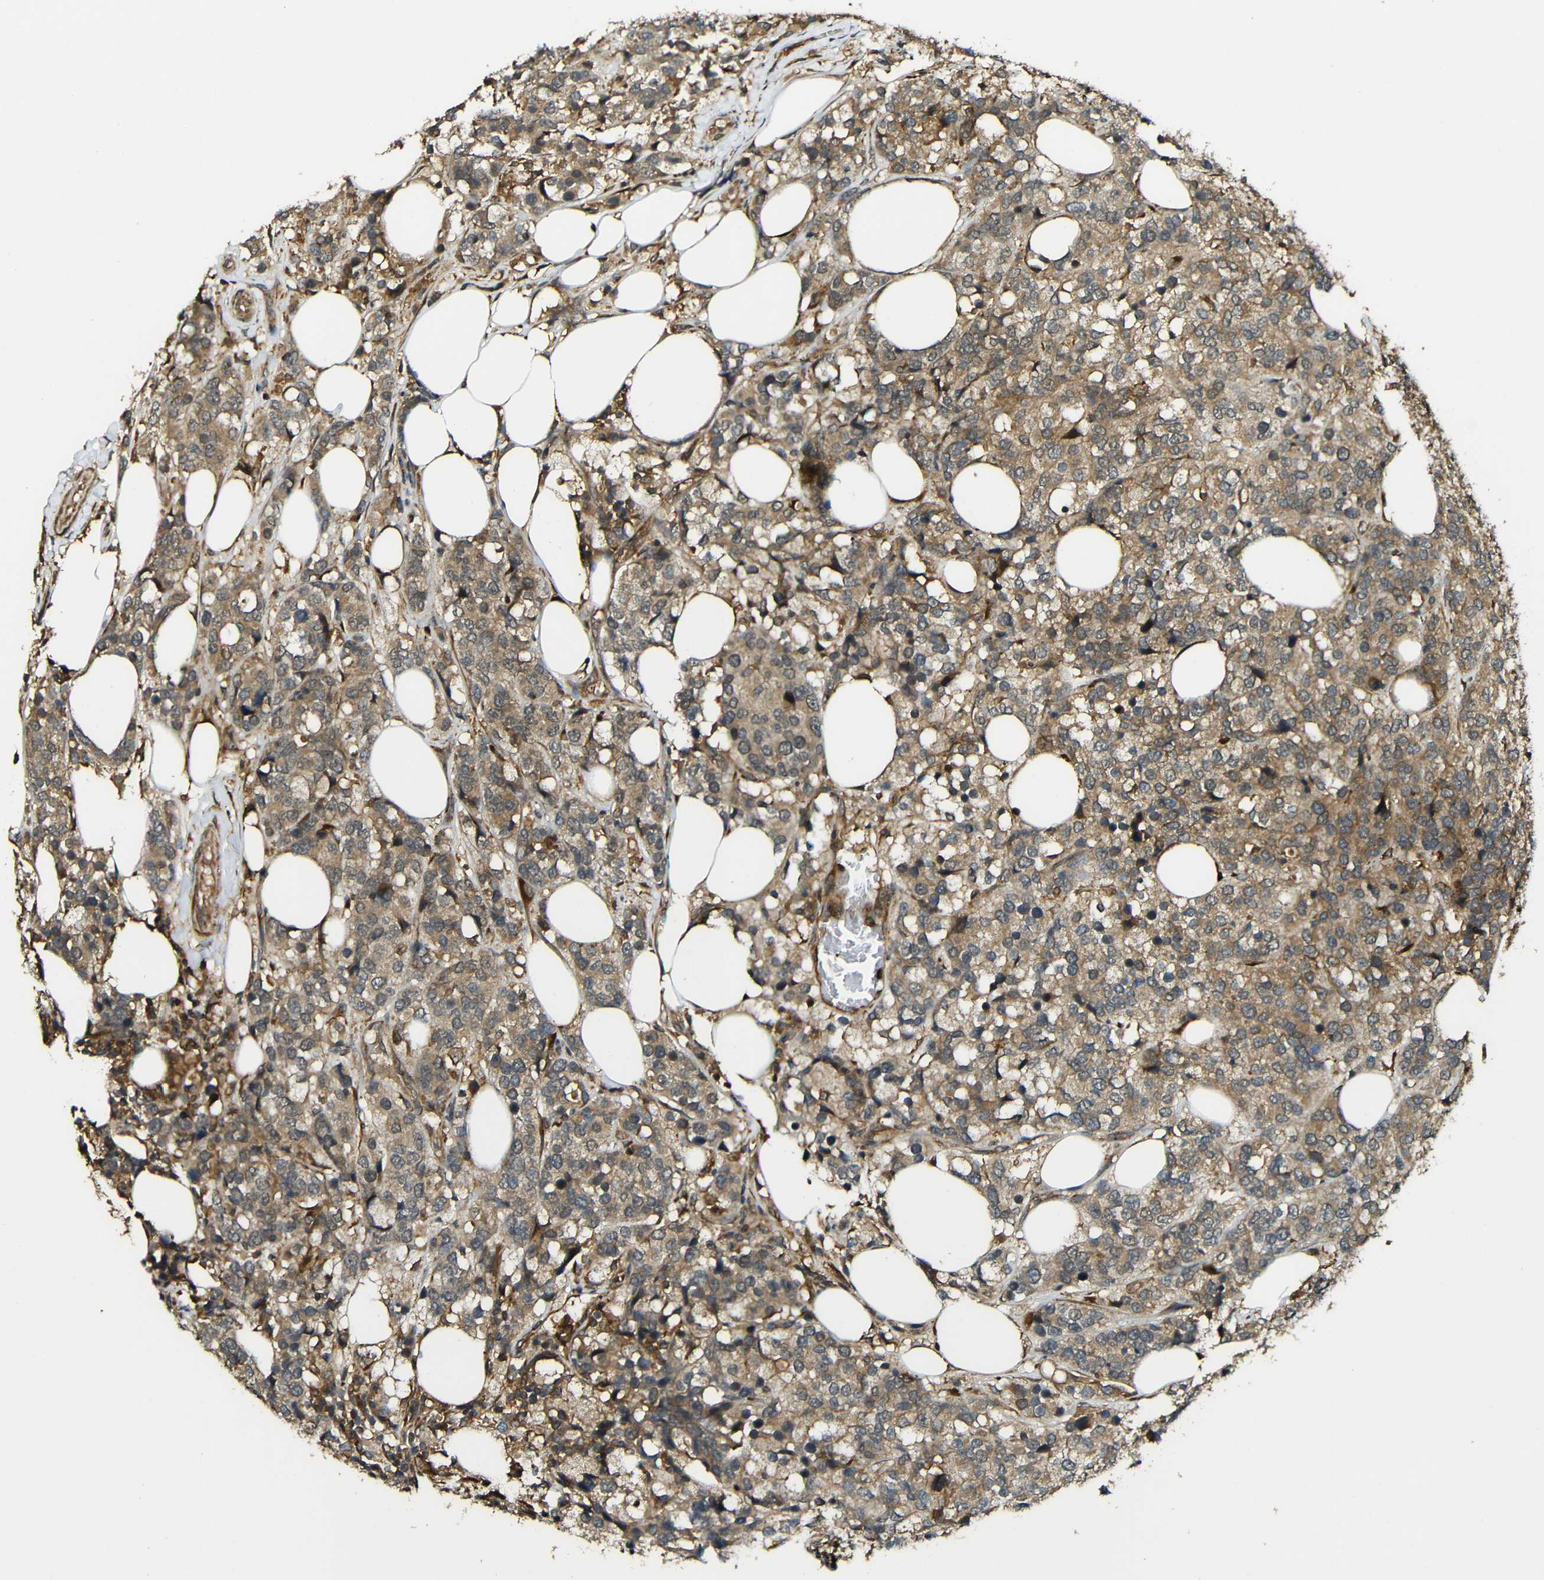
{"staining": {"intensity": "moderate", "quantity": ">75%", "location": "cytoplasmic/membranous"}, "tissue": "breast cancer", "cell_type": "Tumor cells", "image_type": "cancer", "snomed": [{"axis": "morphology", "description": "Lobular carcinoma"}, {"axis": "topography", "description": "Breast"}], "caption": "Immunohistochemistry photomicrograph of human breast cancer stained for a protein (brown), which shows medium levels of moderate cytoplasmic/membranous staining in about >75% of tumor cells.", "gene": "CASP8", "patient": {"sex": "female", "age": 59}}